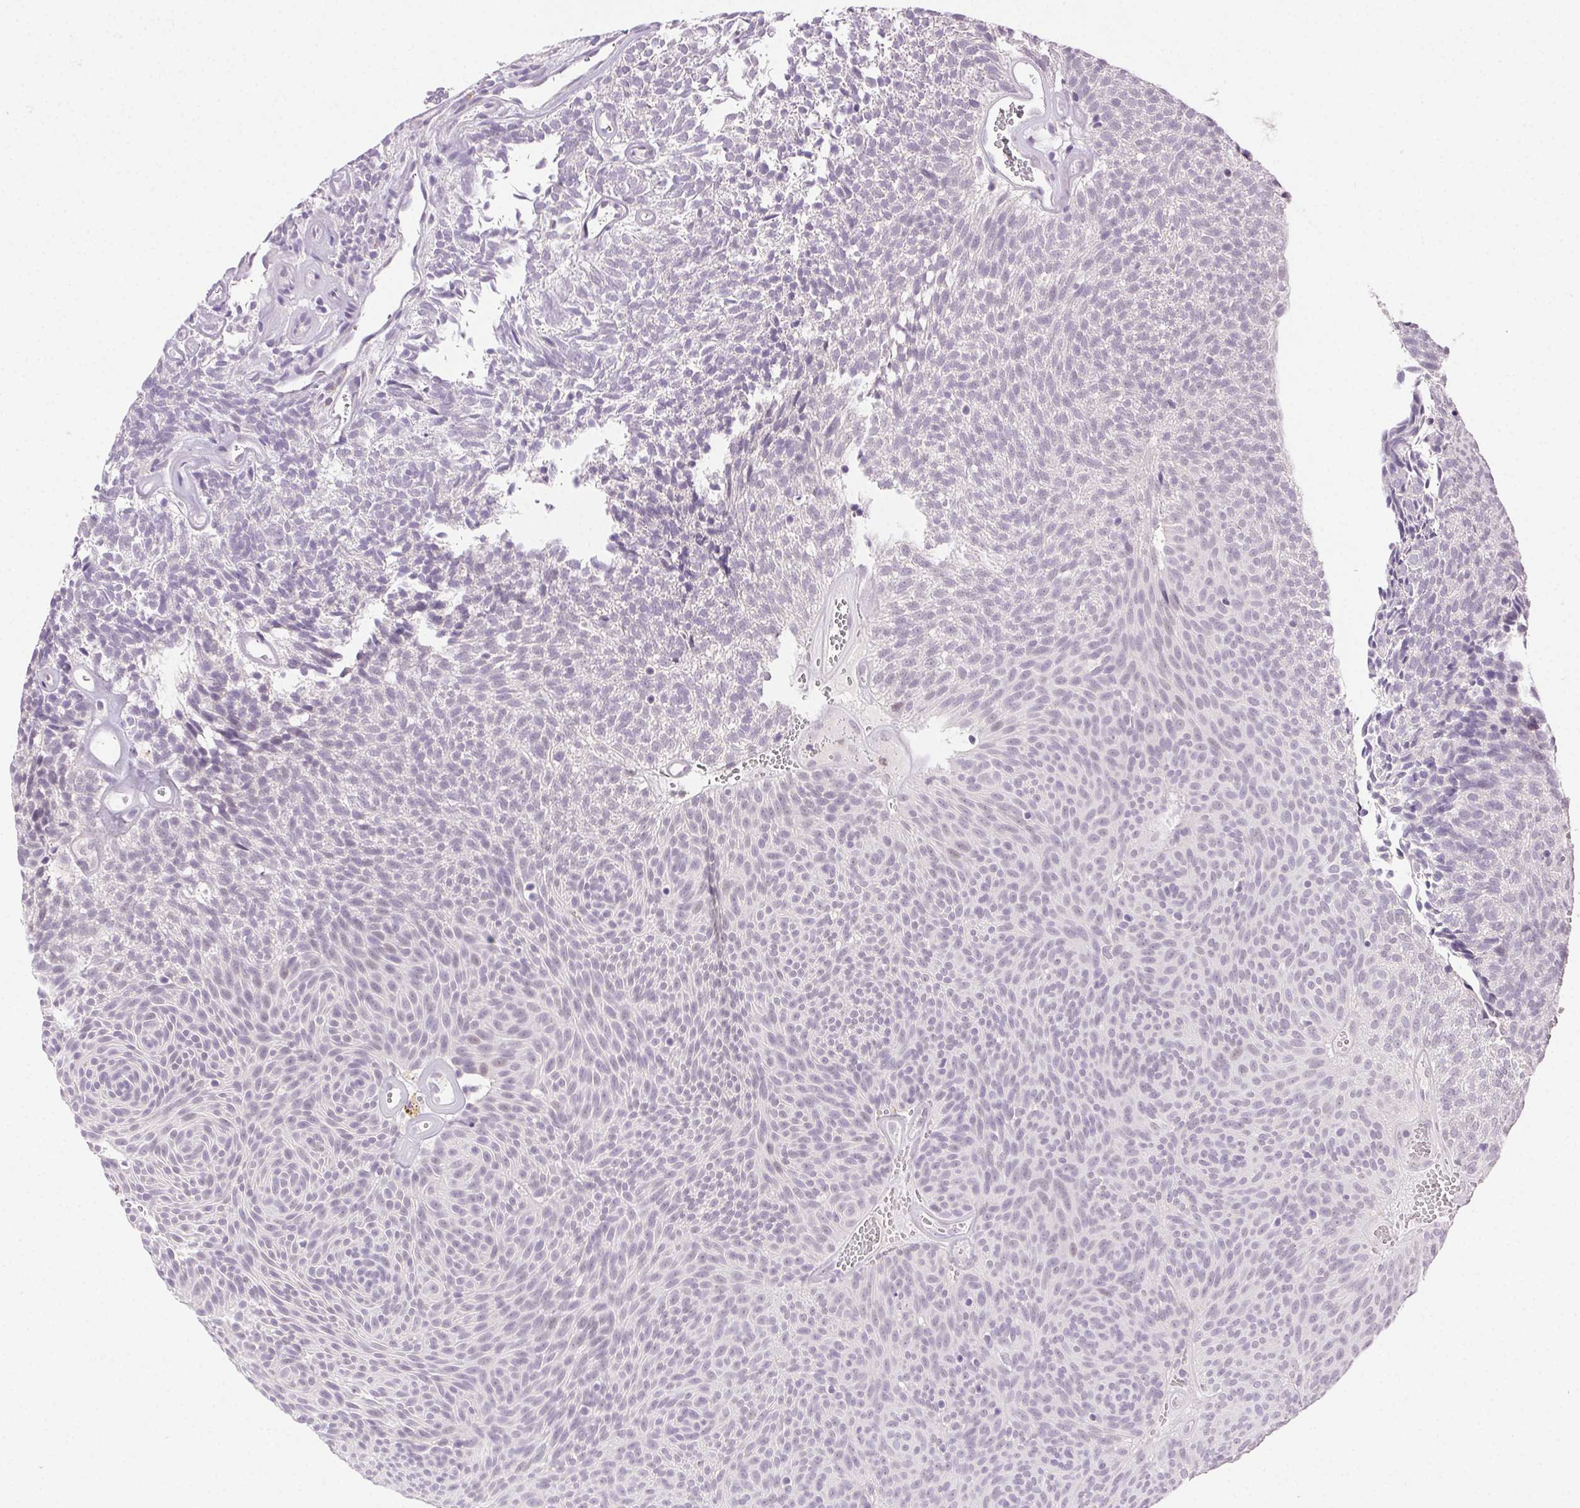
{"staining": {"intensity": "negative", "quantity": "none", "location": "none"}, "tissue": "urothelial cancer", "cell_type": "Tumor cells", "image_type": "cancer", "snomed": [{"axis": "morphology", "description": "Urothelial carcinoma, Low grade"}, {"axis": "topography", "description": "Urinary bladder"}], "caption": "Human low-grade urothelial carcinoma stained for a protein using IHC reveals no expression in tumor cells.", "gene": "CLDN10", "patient": {"sex": "male", "age": 77}}